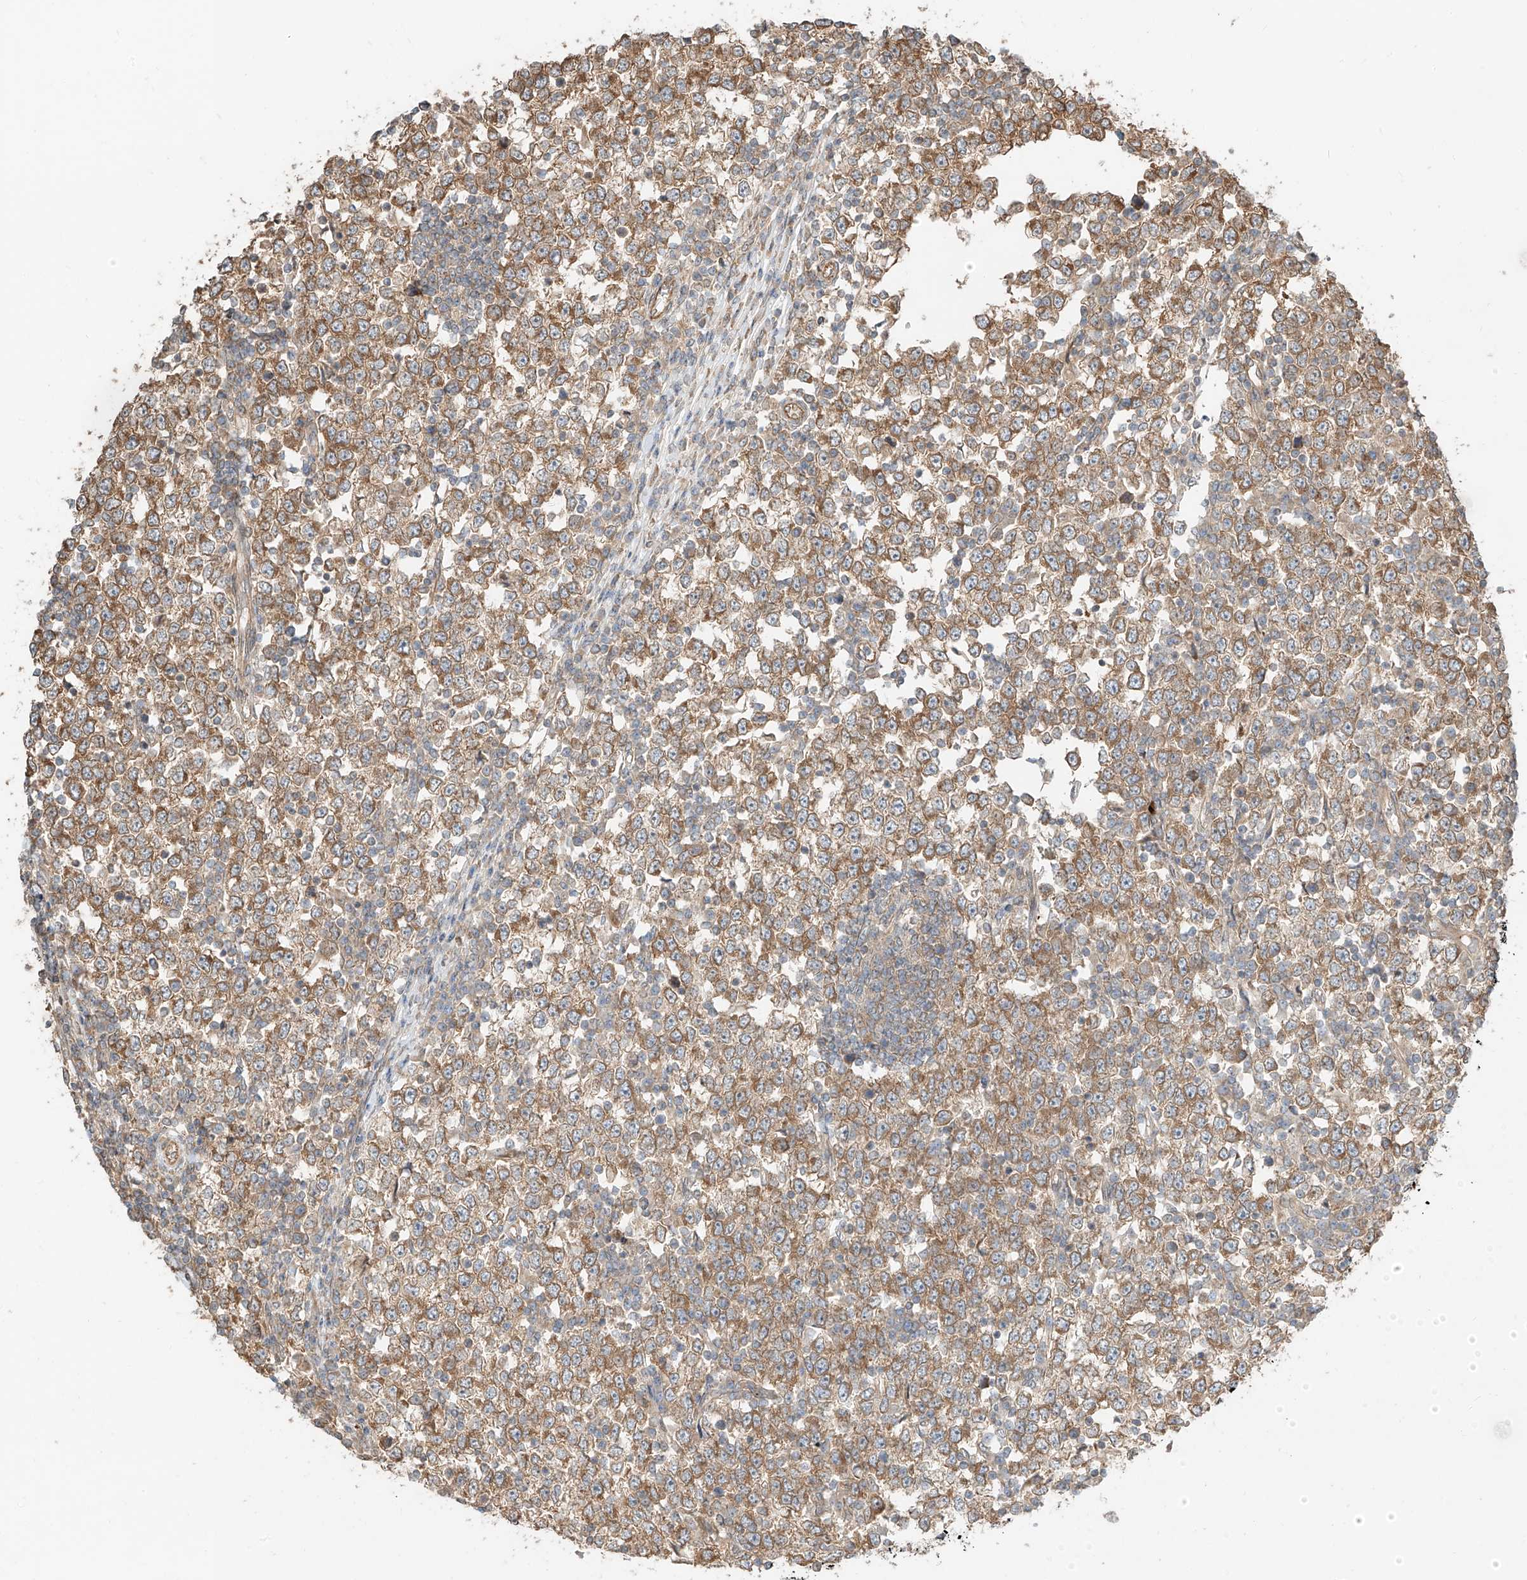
{"staining": {"intensity": "moderate", "quantity": ">75%", "location": "cytoplasmic/membranous"}, "tissue": "testis cancer", "cell_type": "Tumor cells", "image_type": "cancer", "snomed": [{"axis": "morphology", "description": "Seminoma, NOS"}, {"axis": "topography", "description": "Testis"}], "caption": "A medium amount of moderate cytoplasmic/membranous expression is appreciated in about >75% of tumor cells in testis seminoma tissue.", "gene": "CEP162", "patient": {"sex": "male", "age": 65}}